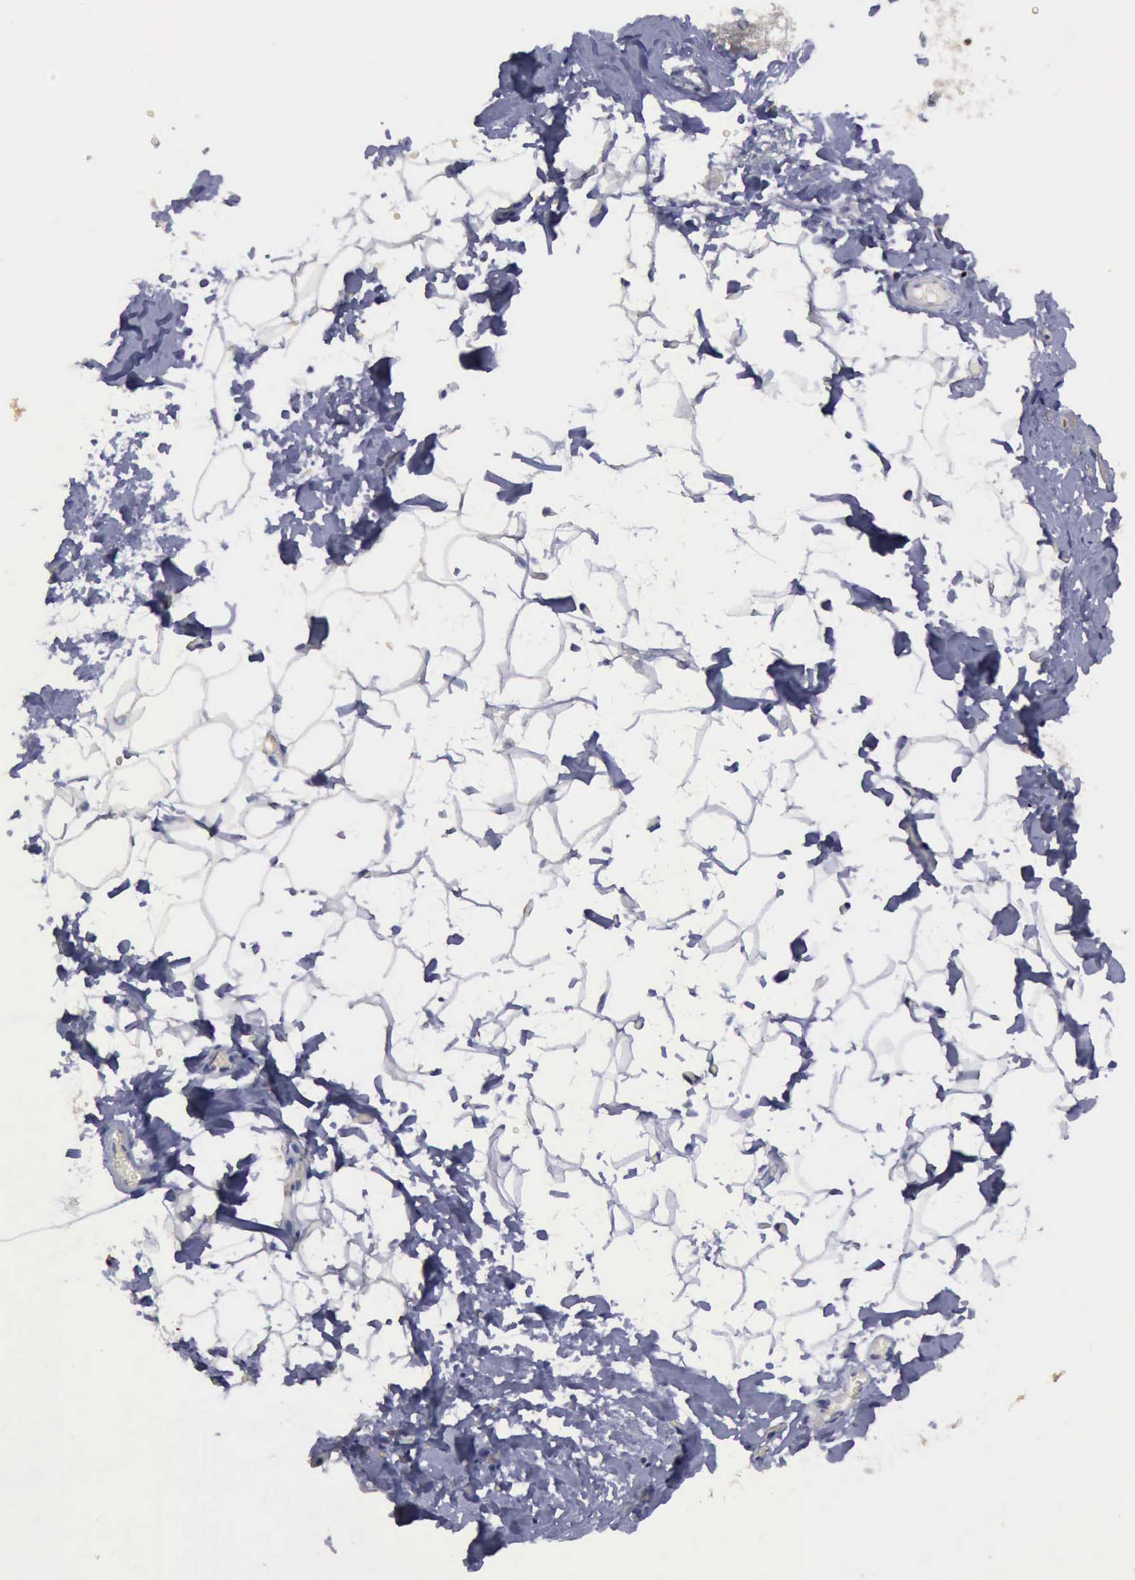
{"staining": {"intensity": "negative", "quantity": "none", "location": "none"}, "tissue": "adipose tissue", "cell_type": "Adipocytes", "image_type": "normal", "snomed": [{"axis": "morphology", "description": "Normal tissue, NOS"}, {"axis": "morphology", "description": "Fibrosis, NOS"}, {"axis": "topography", "description": "Breast"}], "caption": "This is an immunohistochemistry (IHC) photomicrograph of benign human adipose tissue. There is no positivity in adipocytes.", "gene": "PHKA1", "patient": {"sex": "female", "age": 24}}